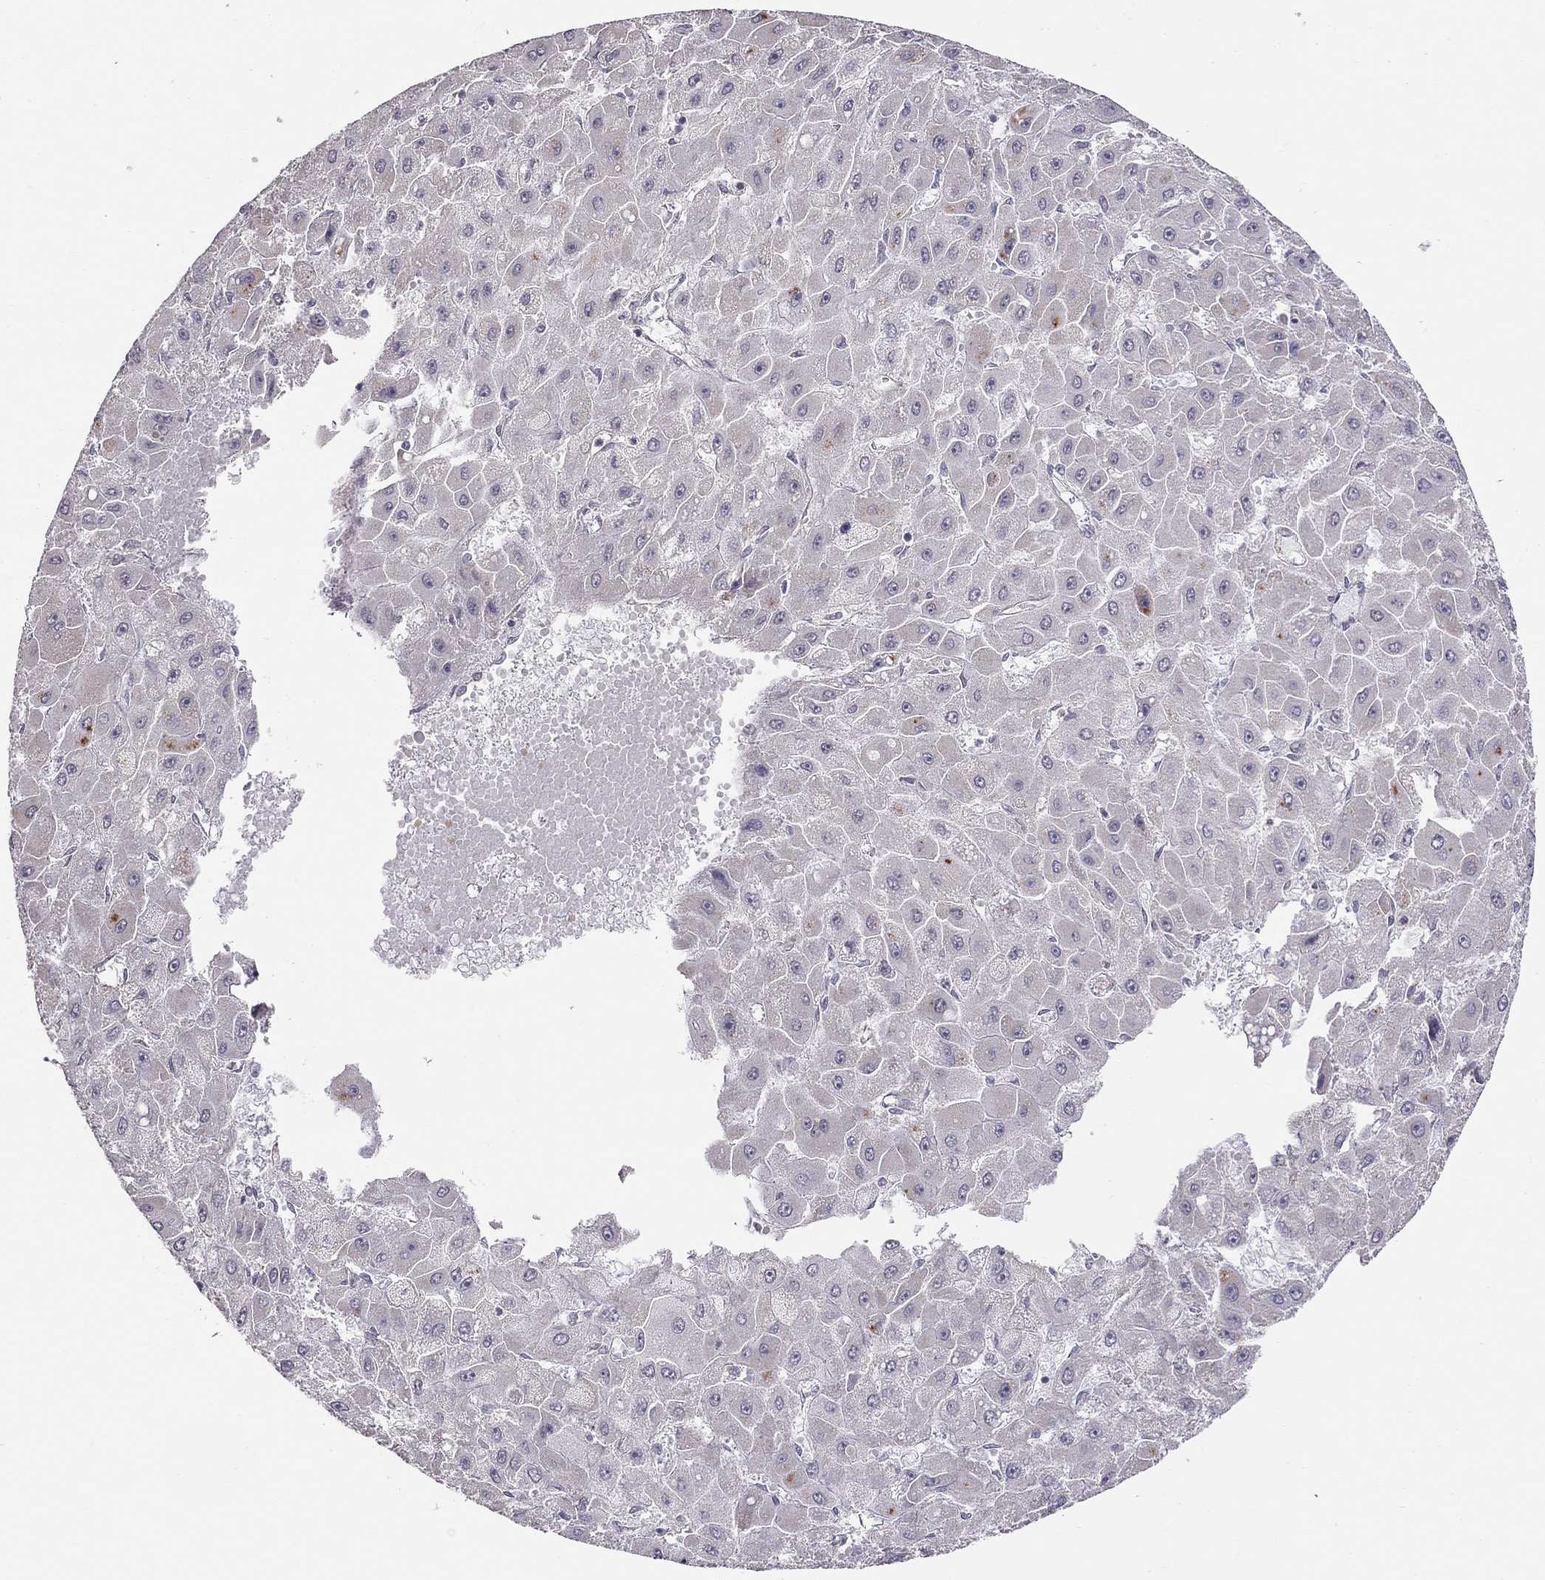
{"staining": {"intensity": "negative", "quantity": "none", "location": "none"}, "tissue": "liver cancer", "cell_type": "Tumor cells", "image_type": "cancer", "snomed": [{"axis": "morphology", "description": "Carcinoma, Hepatocellular, NOS"}, {"axis": "topography", "description": "Liver"}], "caption": "A micrograph of human liver hepatocellular carcinoma is negative for staining in tumor cells. The staining is performed using DAB brown chromogen with nuclei counter-stained in using hematoxylin.", "gene": "LRIT3", "patient": {"sex": "female", "age": 25}}